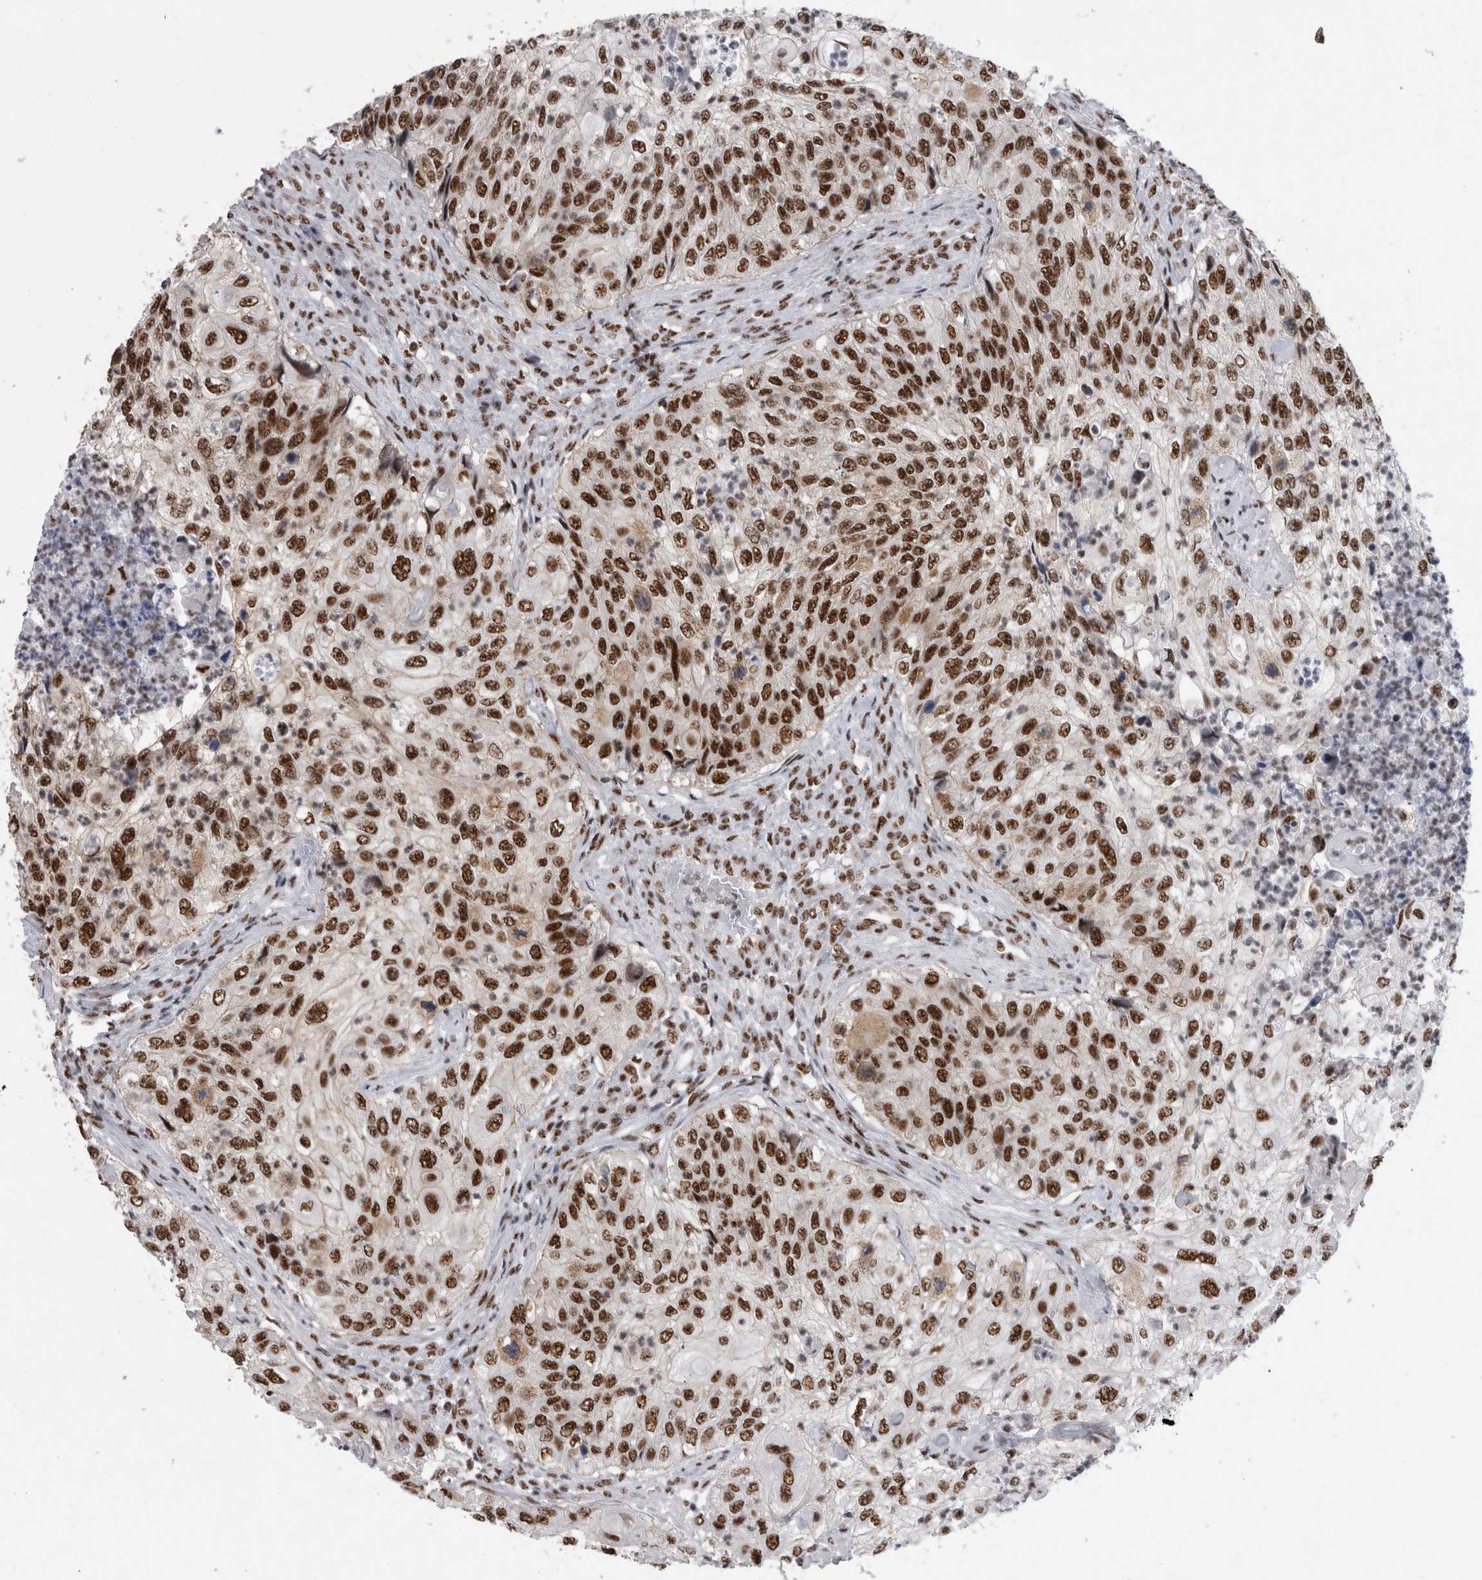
{"staining": {"intensity": "strong", "quantity": ">75%", "location": "nuclear"}, "tissue": "urothelial cancer", "cell_type": "Tumor cells", "image_type": "cancer", "snomed": [{"axis": "morphology", "description": "Urothelial carcinoma, High grade"}, {"axis": "topography", "description": "Urinary bladder"}], "caption": "A brown stain shows strong nuclear staining of a protein in urothelial cancer tumor cells. The protein of interest is shown in brown color, while the nuclei are stained blue.", "gene": "CDK11A", "patient": {"sex": "female", "age": 60}}